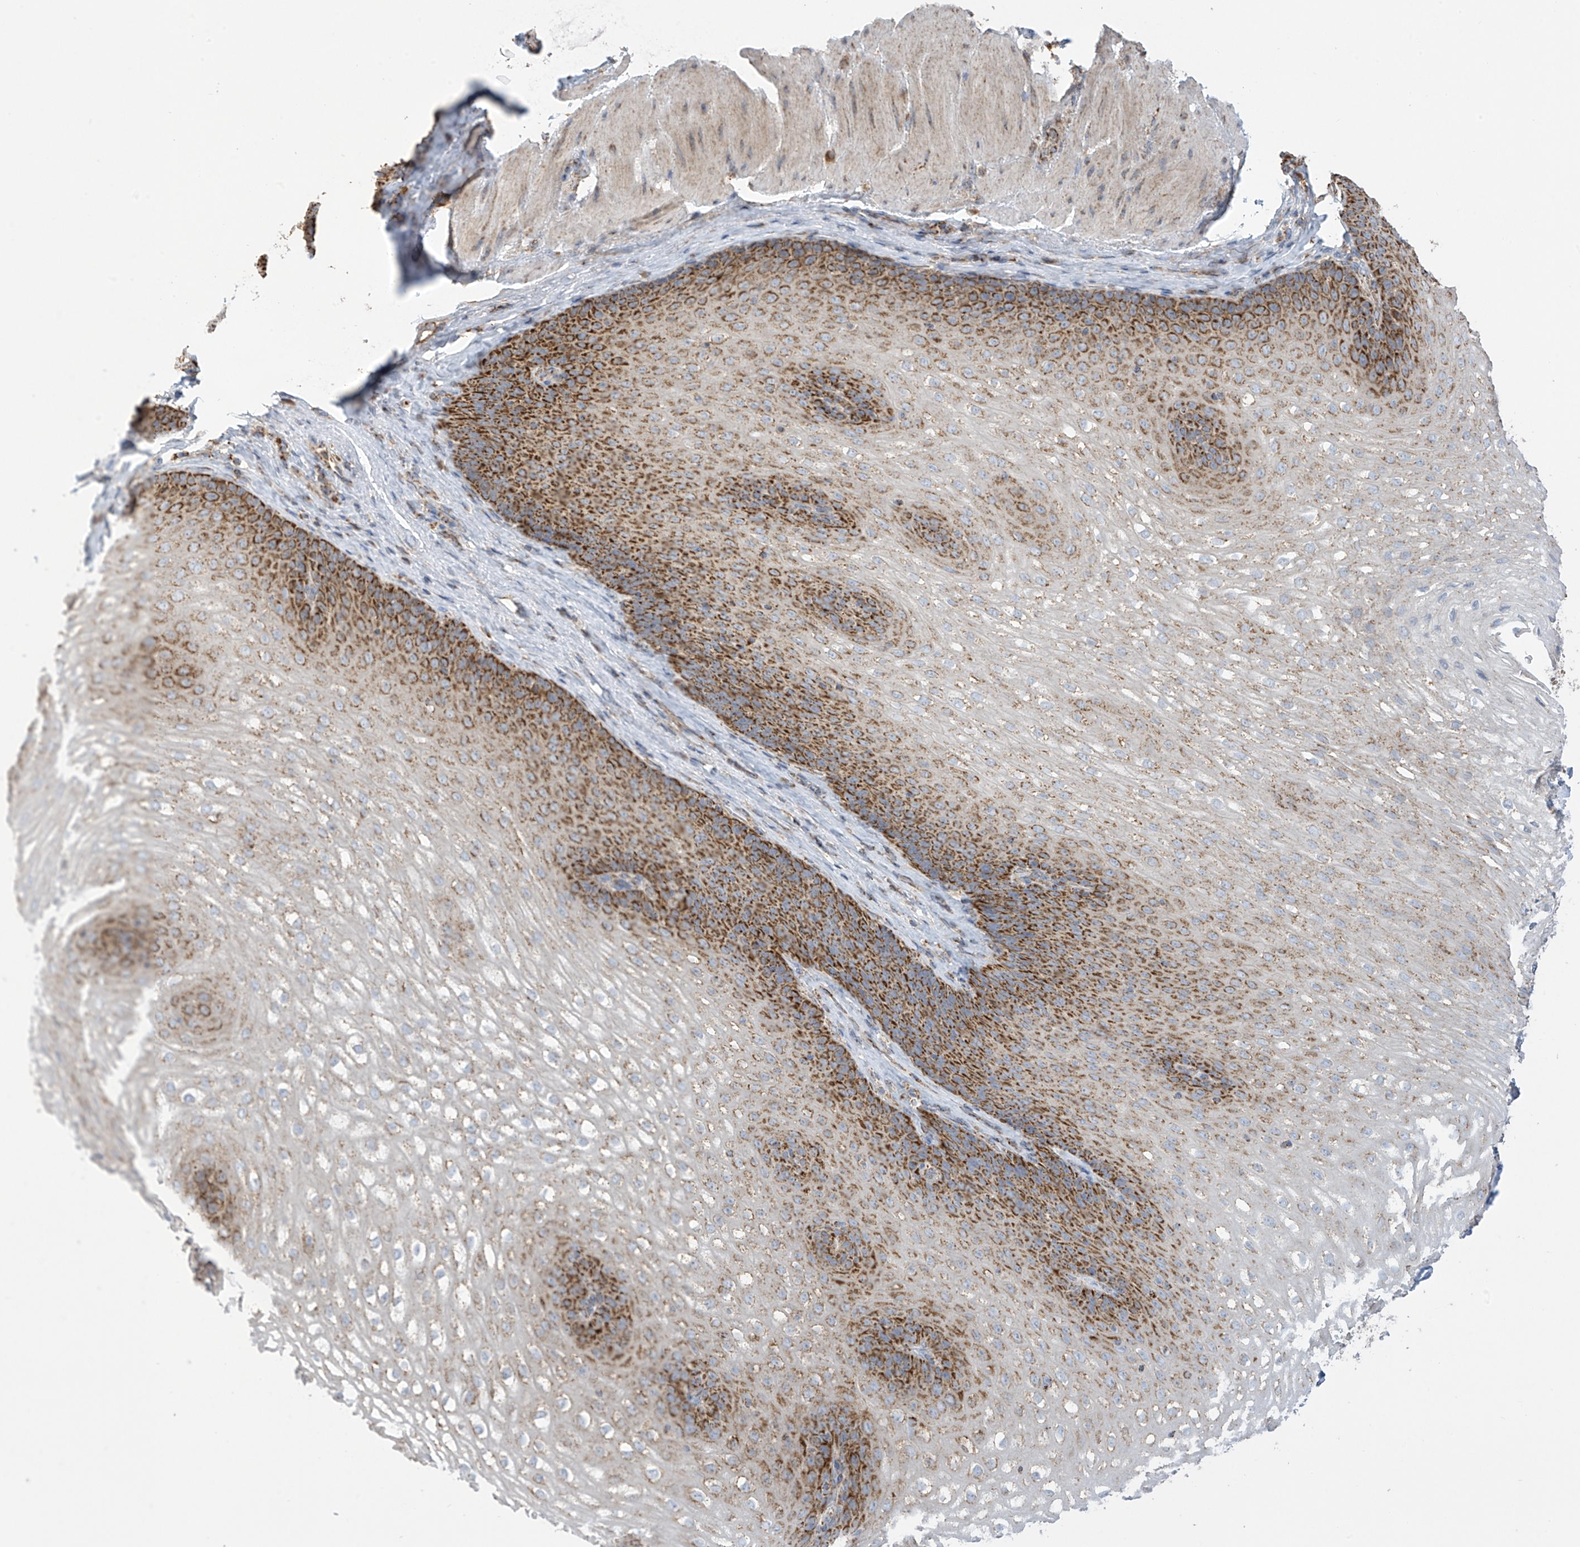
{"staining": {"intensity": "strong", "quantity": ">75%", "location": "cytoplasmic/membranous"}, "tissue": "esophagus", "cell_type": "Squamous epithelial cells", "image_type": "normal", "snomed": [{"axis": "morphology", "description": "Normal tissue, NOS"}, {"axis": "topography", "description": "Esophagus"}], "caption": "An image of esophagus stained for a protein demonstrates strong cytoplasmic/membranous brown staining in squamous epithelial cells.", "gene": "PNPT1", "patient": {"sex": "female", "age": 66}}